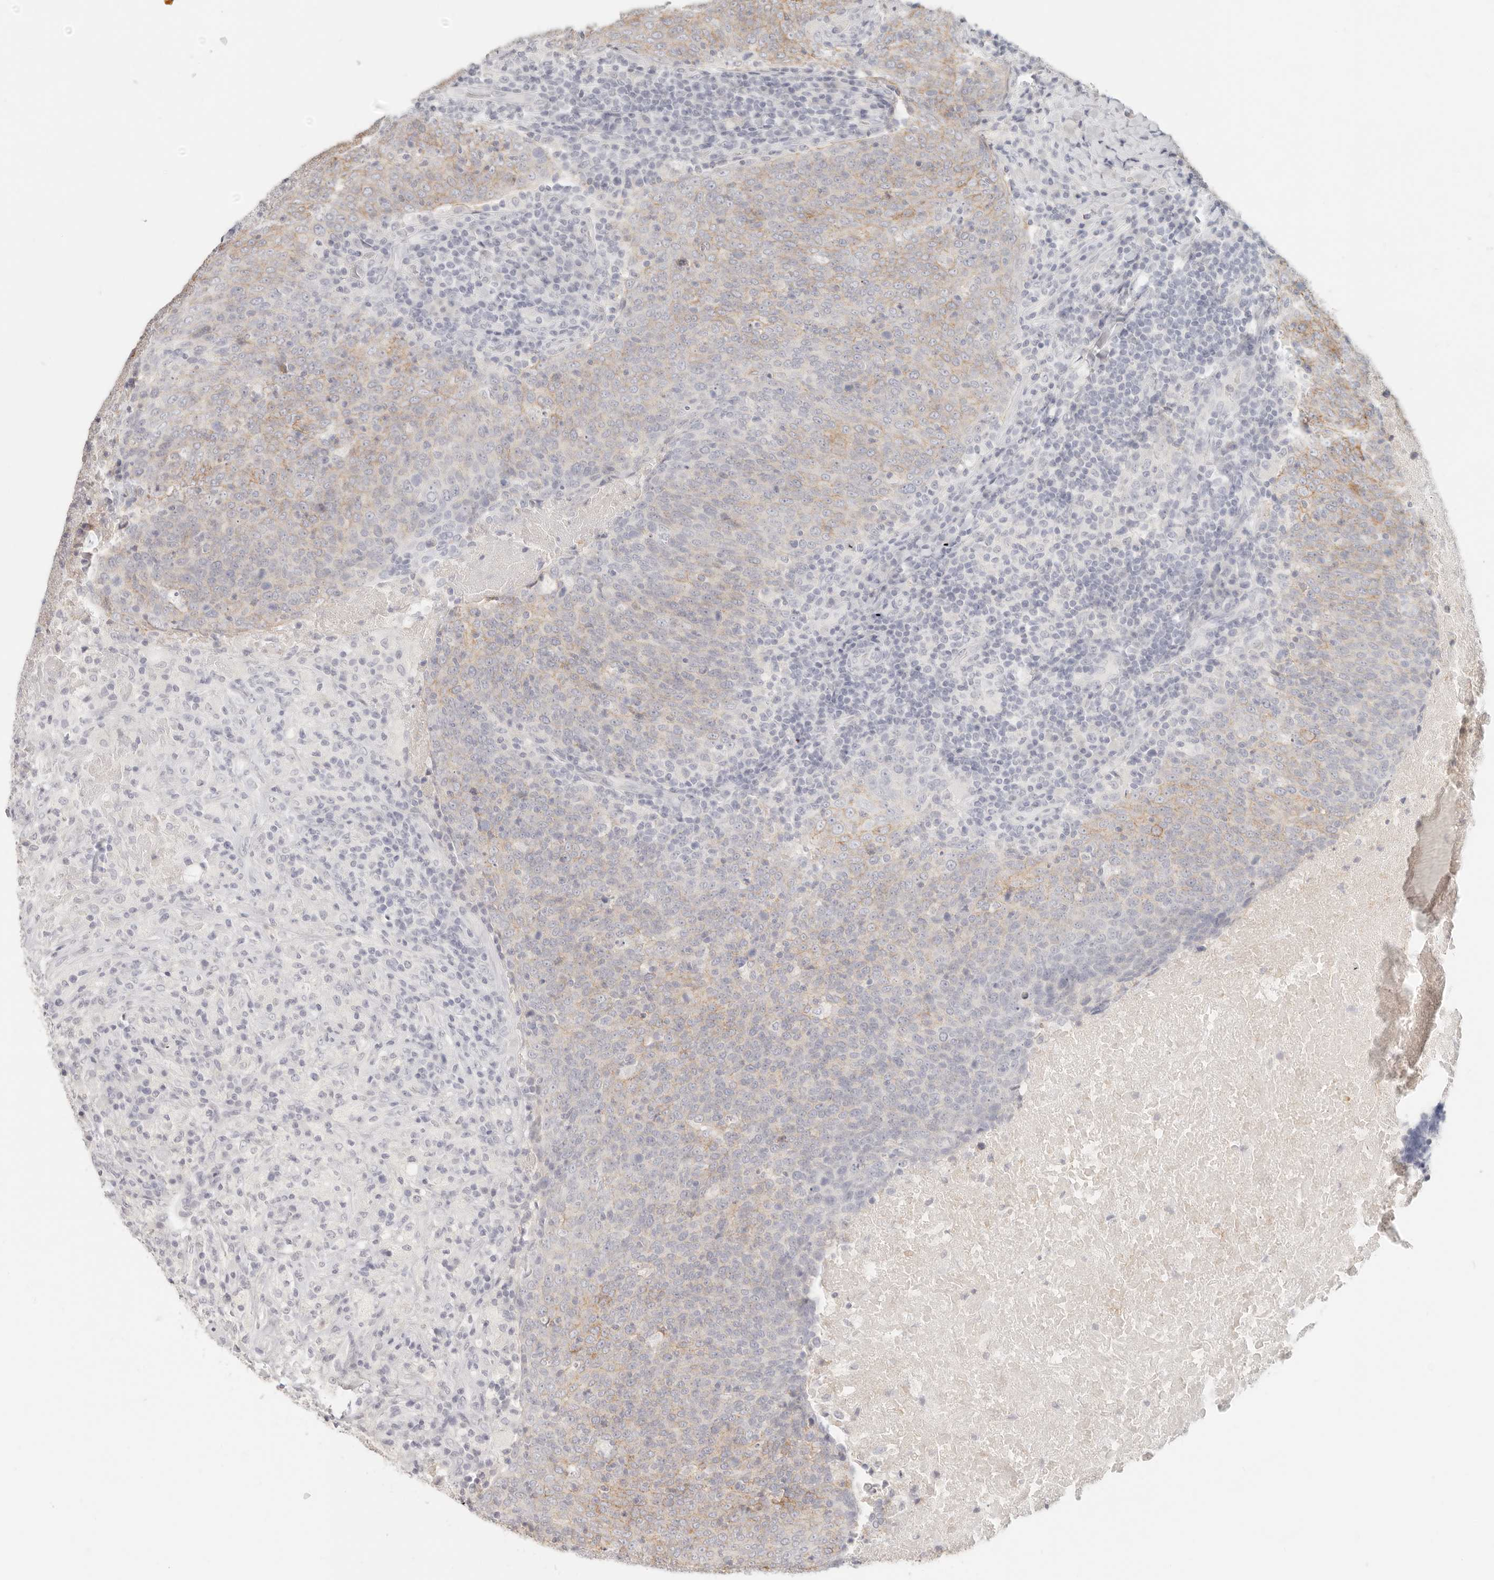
{"staining": {"intensity": "weak", "quantity": "<25%", "location": "cytoplasmic/membranous"}, "tissue": "head and neck cancer", "cell_type": "Tumor cells", "image_type": "cancer", "snomed": [{"axis": "morphology", "description": "Squamous cell carcinoma, NOS"}, {"axis": "morphology", "description": "Squamous cell carcinoma, metastatic, NOS"}, {"axis": "topography", "description": "Lymph node"}, {"axis": "topography", "description": "Head-Neck"}], "caption": "Head and neck metastatic squamous cell carcinoma was stained to show a protein in brown. There is no significant staining in tumor cells.", "gene": "EPCAM", "patient": {"sex": "male", "age": 62}}